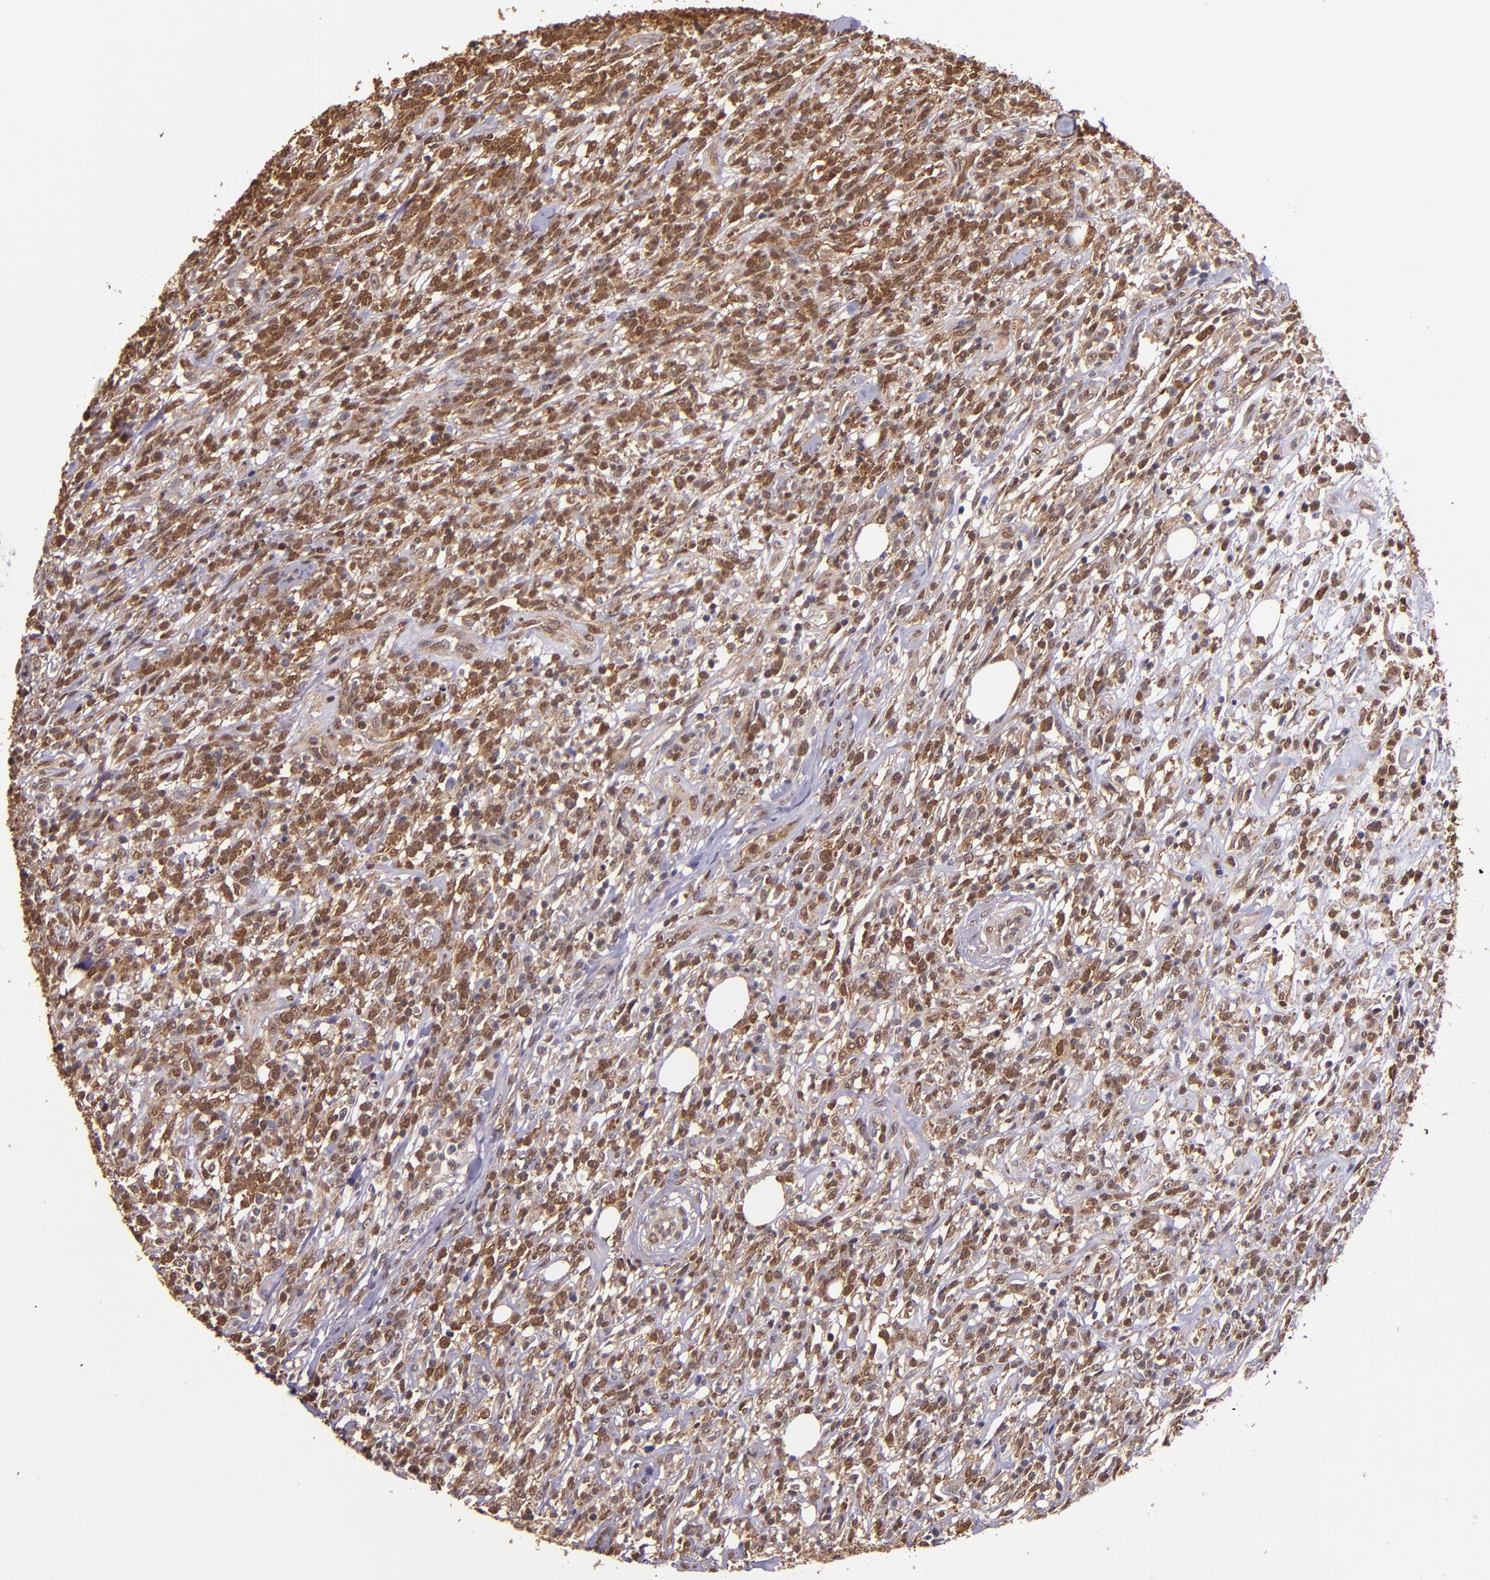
{"staining": {"intensity": "strong", "quantity": "25%-75%", "location": "cytoplasmic/membranous,nuclear"}, "tissue": "lymphoma", "cell_type": "Tumor cells", "image_type": "cancer", "snomed": [{"axis": "morphology", "description": "Malignant lymphoma, non-Hodgkin's type, High grade"}, {"axis": "topography", "description": "Lymph node"}], "caption": "Strong cytoplasmic/membranous and nuclear positivity for a protein is seen in about 25%-75% of tumor cells of malignant lymphoma, non-Hodgkin's type (high-grade) using IHC.", "gene": "STAT6", "patient": {"sex": "female", "age": 73}}